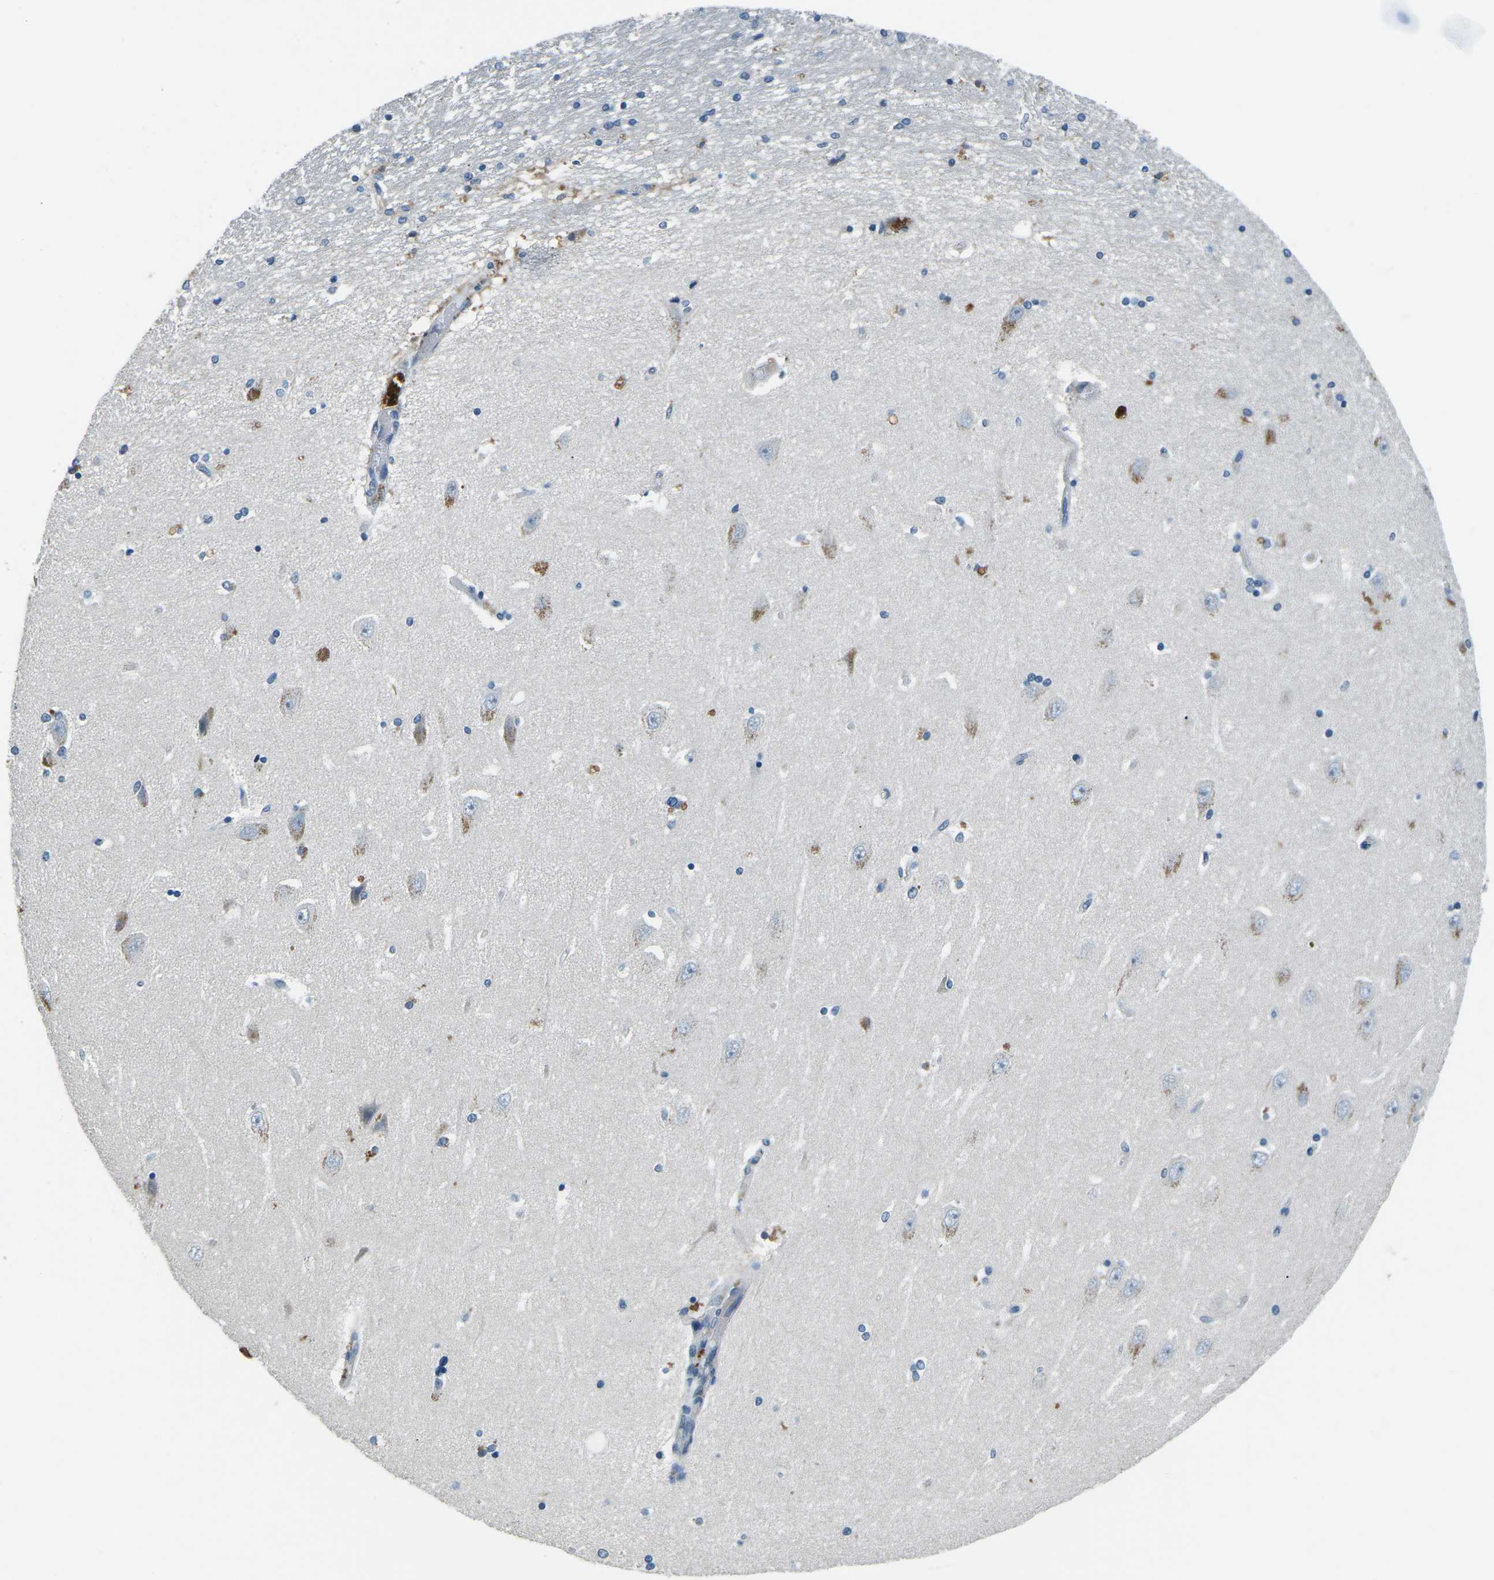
{"staining": {"intensity": "negative", "quantity": "none", "location": "none"}, "tissue": "hippocampus", "cell_type": "Glial cells", "image_type": "normal", "snomed": [{"axis": "morphology", "description": "Normal tissue, NOS"}, {"axis": "topography", "description": "Hippocampus"}], "caption": "Glial cells show no significant positivity in unremarkable hippocampus.", "gene": "CD1D", "patient": {"sex": "female", "age": 54}}